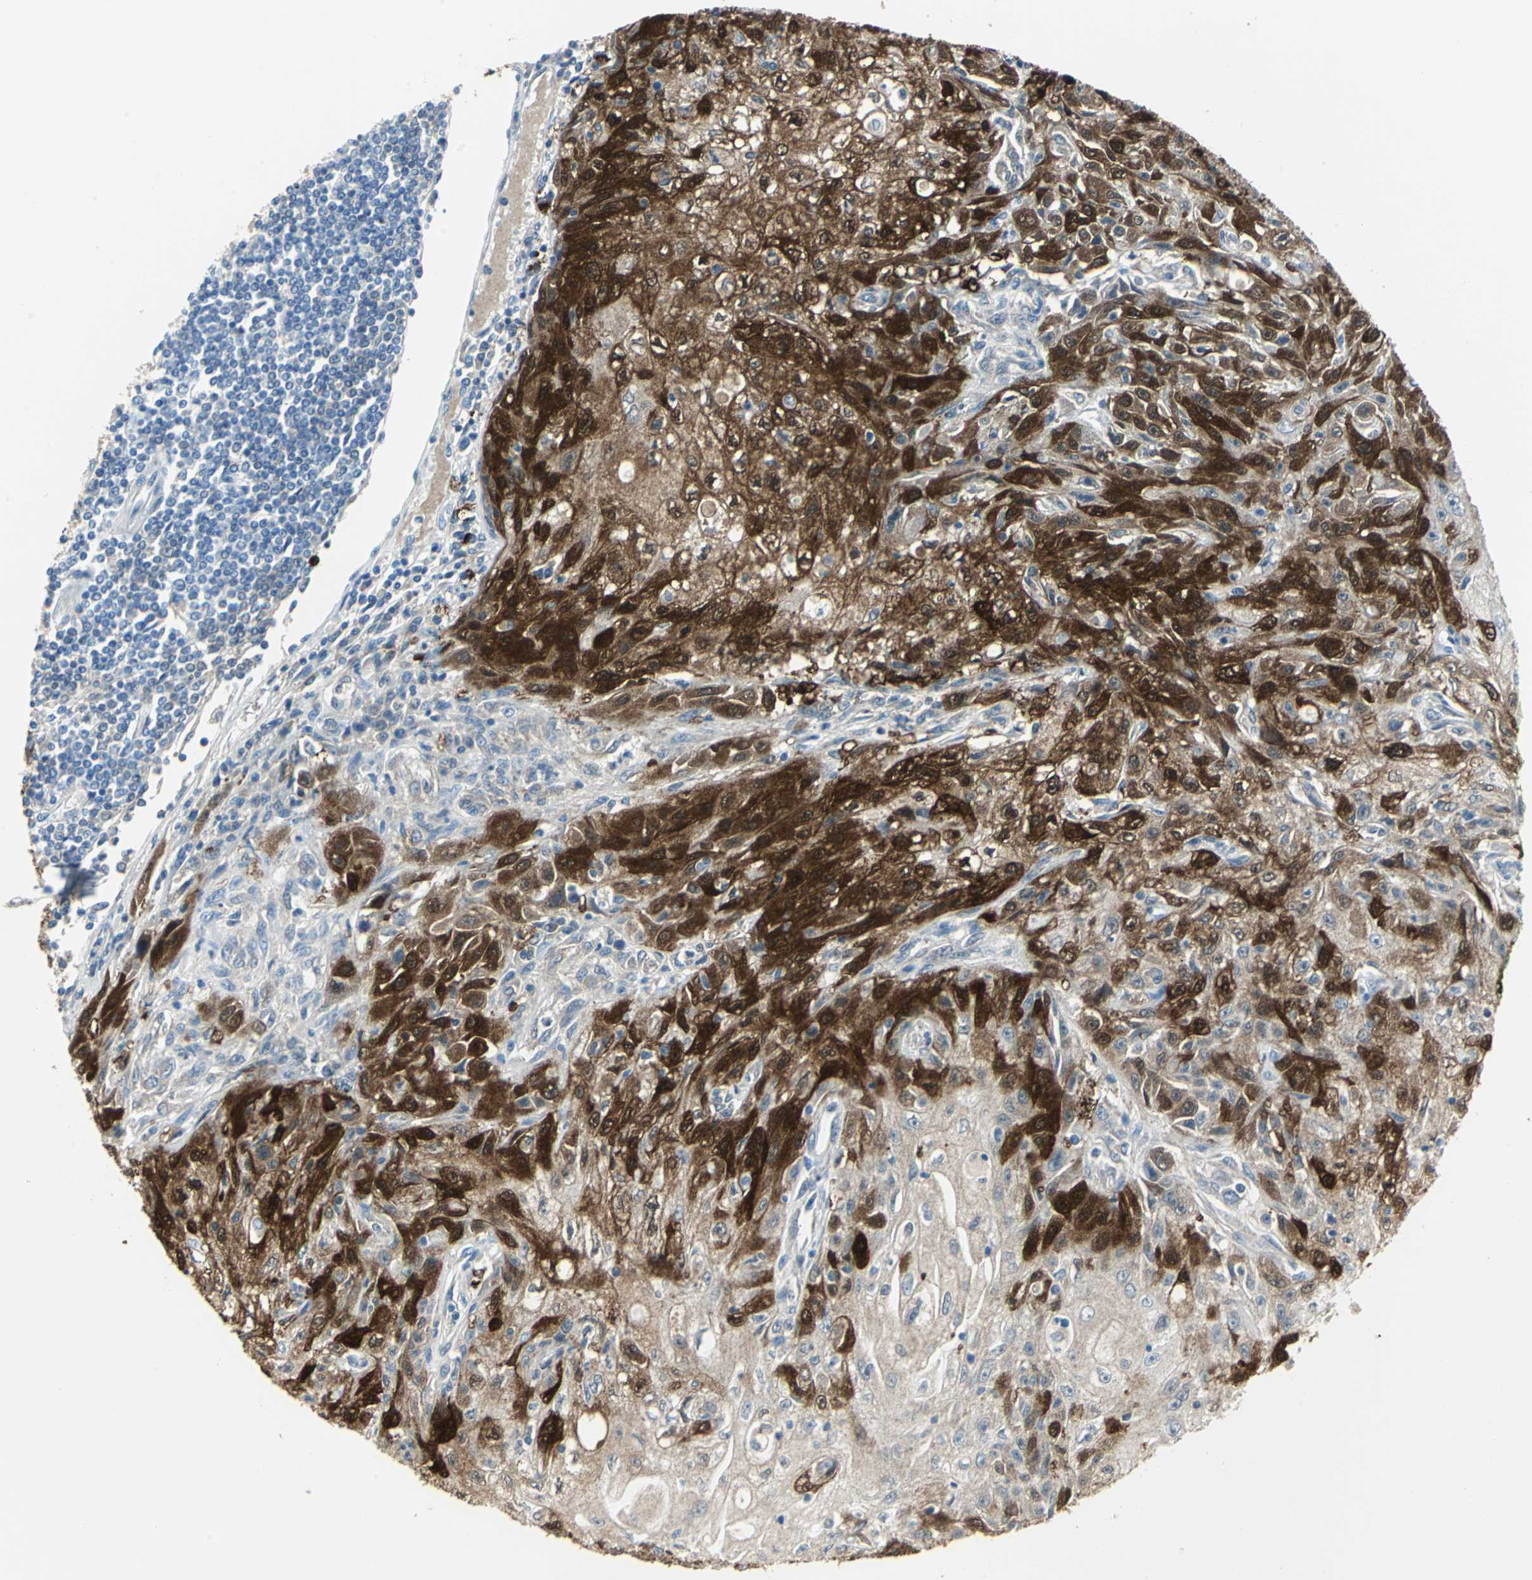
{"staining": {"intensity": "strong", "quantity": ">75%", "location": "cytoplasmic/membranous,nuclear"}, "tissue": "skin cancer", "cell_type": "Tumor cells", "image_type": "cancer", "snomed": [{"axis": "morphology", "description": "Squamous cell carcinoma, NOS"}, {"axis": "topography", "description": "Skin"}], "caption": "Strong cytoplasmic/membranous and nuclear protein positivity is appreciated in approximately >75% of tumor cells in skin cancer (squamous cell carcinoma). (IHC, brightfield microscopy, high magnification).", "gene": "SFN", "patient": {"sex": "male", "age": 75}}